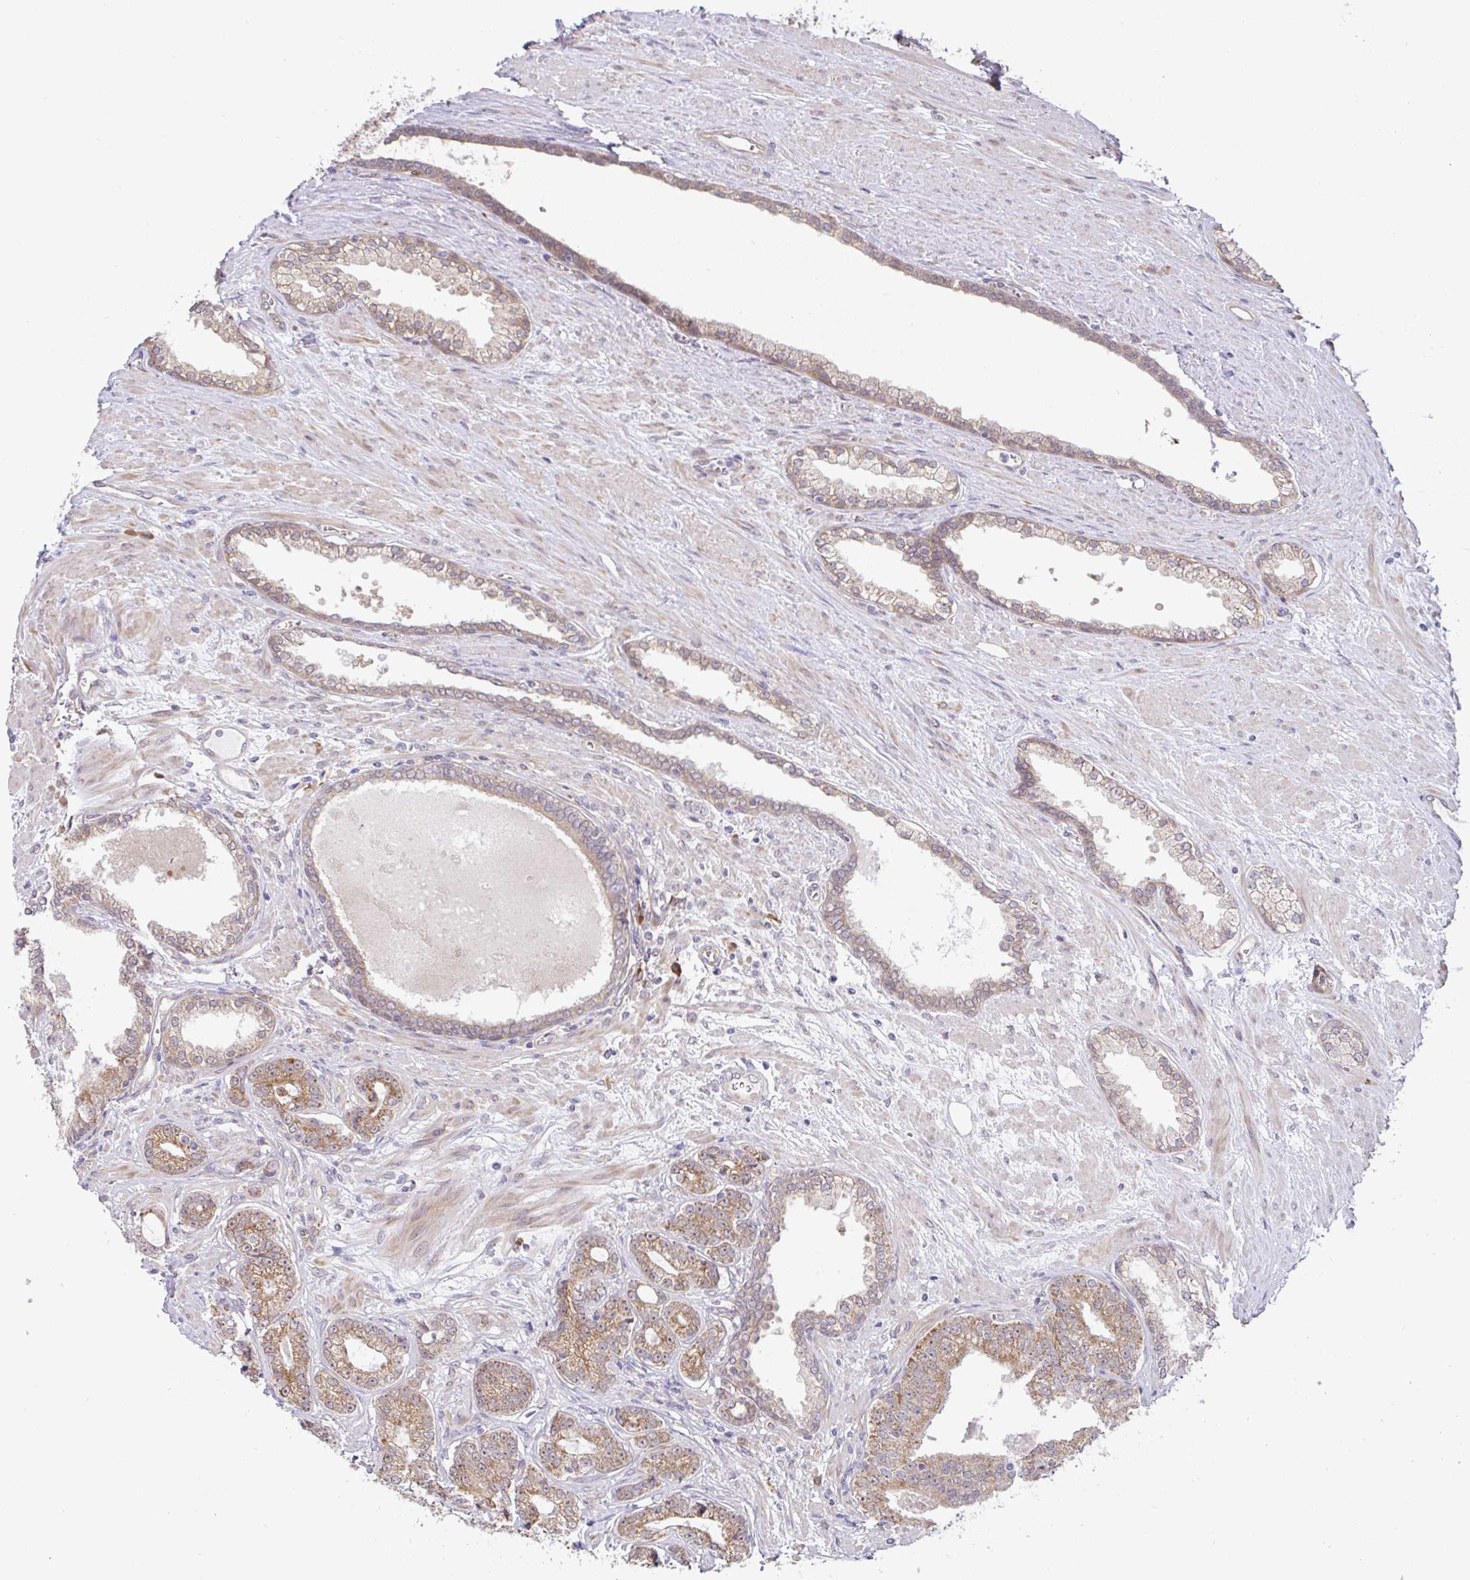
{"staining": {"intensity": "moderate", "quantity": ">75%", "location": "cytoplasmic/membranous"}, "tissue": "prostate cancer", "cell_type": "Tumor cells", "image_type": "cancer", "snomed": [{"axis": "morphology", "description": "Adenocarcinoma, Low grade"}, {"axis": "topography", "description": "Prostate"}], "caption": "Protein staining of prostate adenocarcinoma (low-grade) tissue reveals moderate cytoplasmic/membranous expression in approximately >75% of tumor cells.", "gene": "DLEU7", "patient": {"sex": "male", "age": 61}}